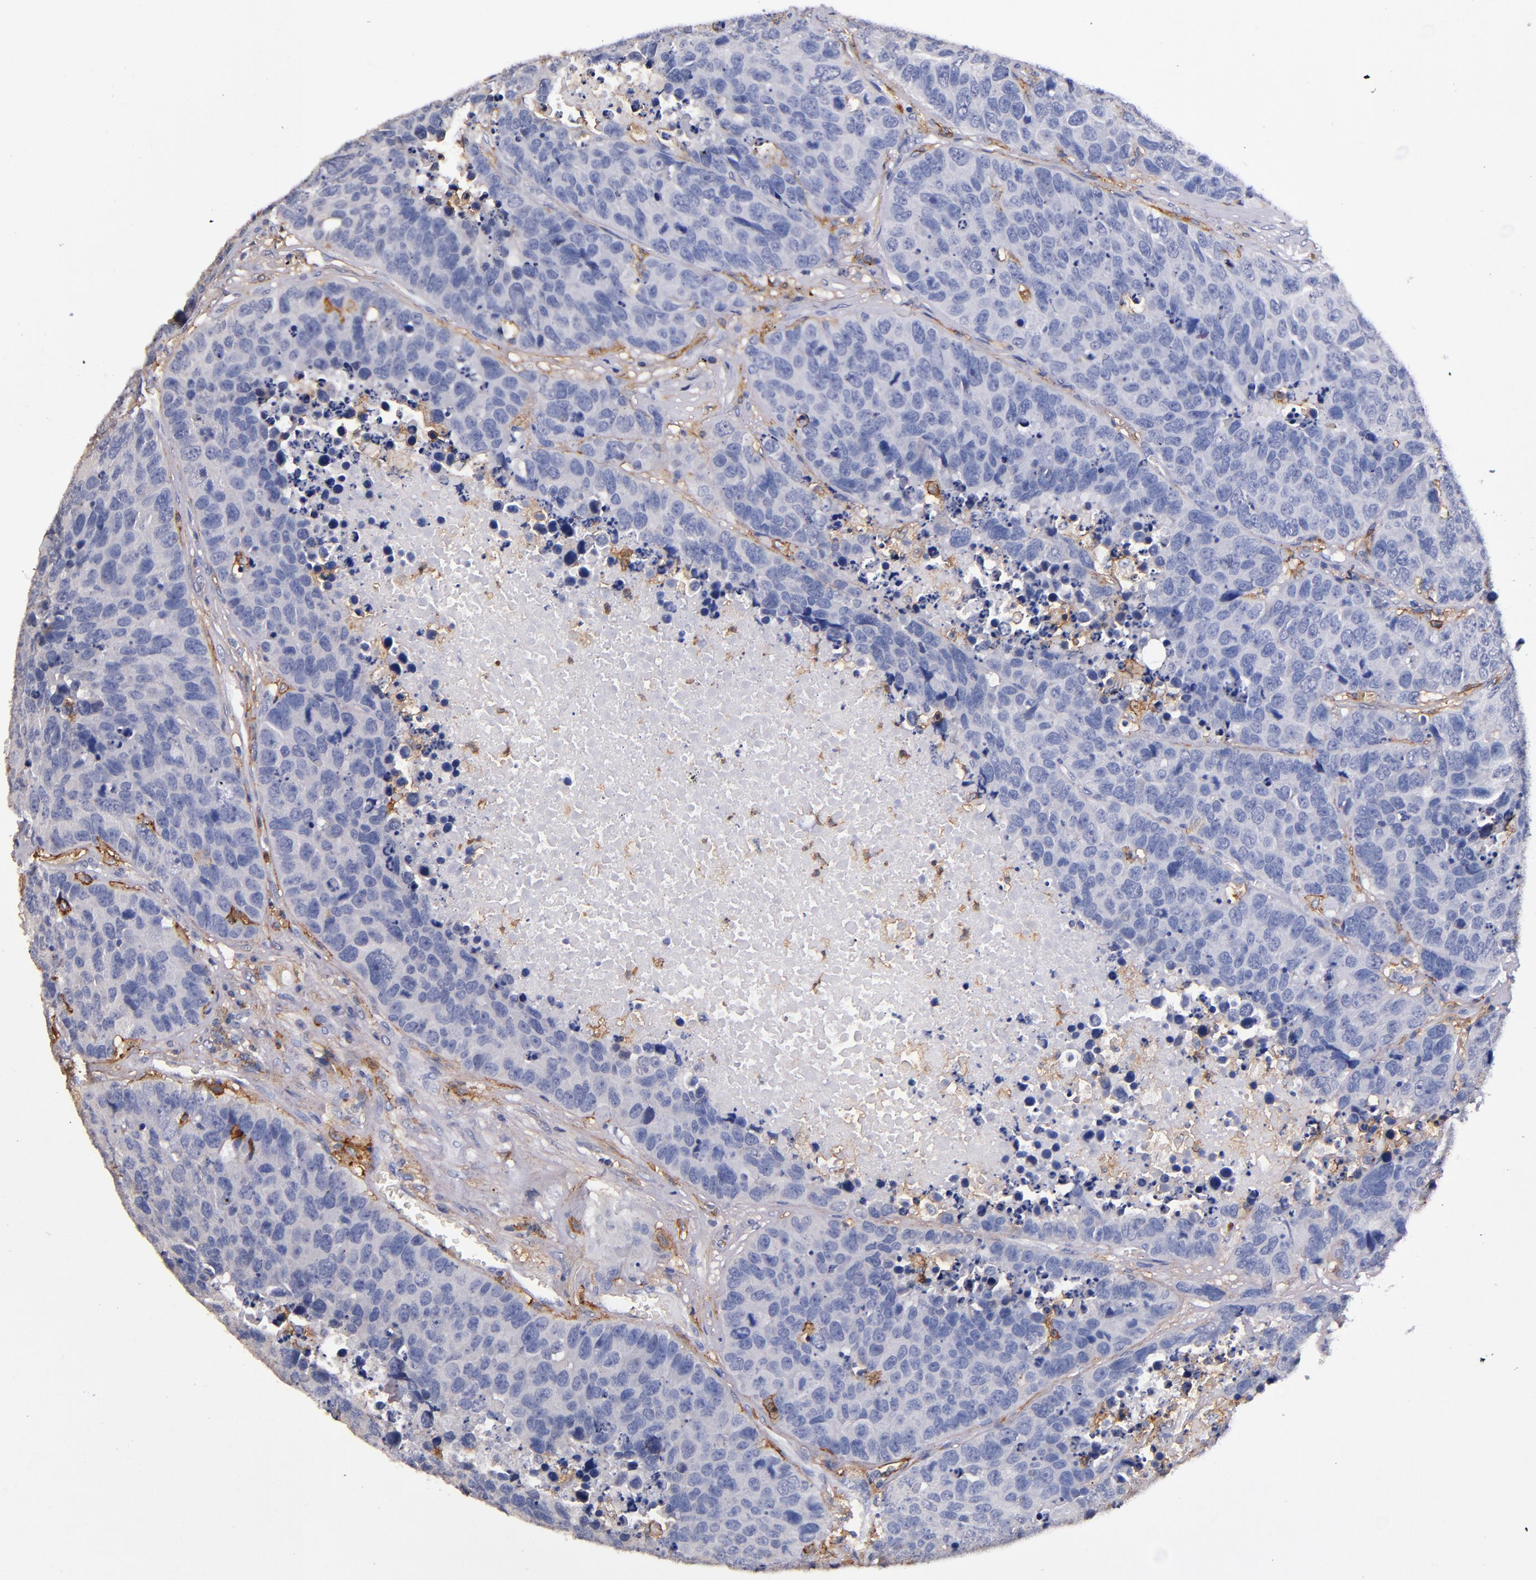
{"staining": {"intensity": "moderate", "quantity": "<25%", "location": "cytoplasmic/membranous"}, "tissue": "carcinoid", "cell_type": "Tumor cells", "image_type": "cancer", "snomed": [{"axis": "morphology", "description": "Carcinoid, malignant, NOS"}, {"axis": "topography", "description": "Lung"}], "caption": "The image displays staining of carcinoid (malignant), revealing moderate cytoplasmic/membranous protein expression (brown color) within tumor cells. The staining was performed using DAB (3,3'-diaminobenzidine) to visualize the protein expression in brown, while the nuclei were stained in blue with hematoxylin (Magnification: 20x).", "gene": "SIRPA", "patient": {"sex": "male", "age": 60}}